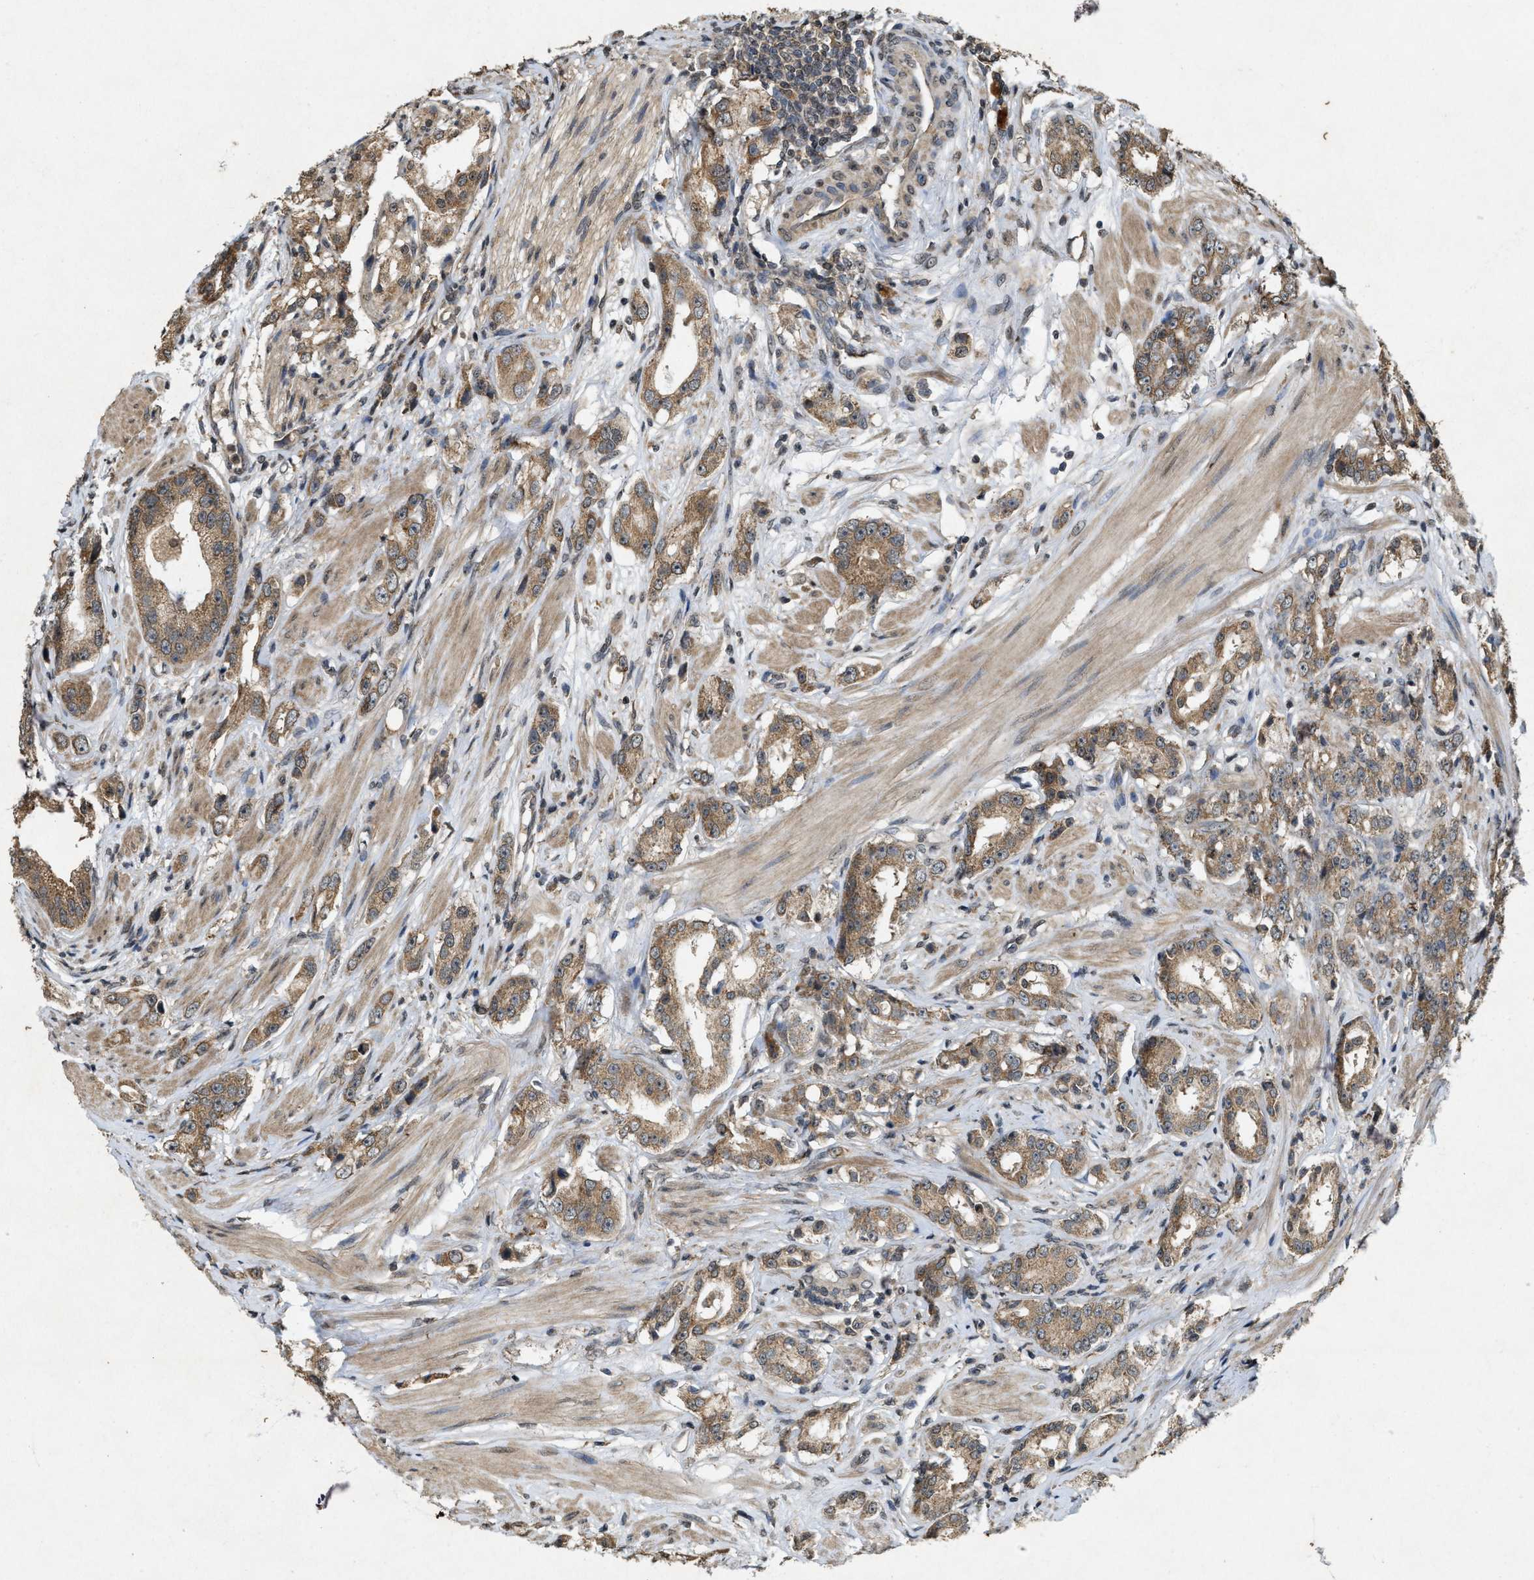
{"staining": {"intensity": "moderate", "quantity": ">75%", "location": "cytoplasmic/membranous"}, "tissue": "prostate cancer", "cell_type": "Tumor cells", "image_type": "cancer", "snomed": [{"axis": "morphology", "description": "Adenocarcinoma, Medium grade"}, {"axis": "topography", "description": "Prostate"}], "caption": "Prostate cancer was stained to show a protein in brown. There is medium levels of moderate cytoplasmic/membranous staining in approximately >75% of tumor cells. The protein of interest is stained brown, and the nuclei are stained in blue (DAB IHC with brightfield microscopy, high magnification).", "gene": "KIF21A", "patient": {"sex": "male", "age": 53}}